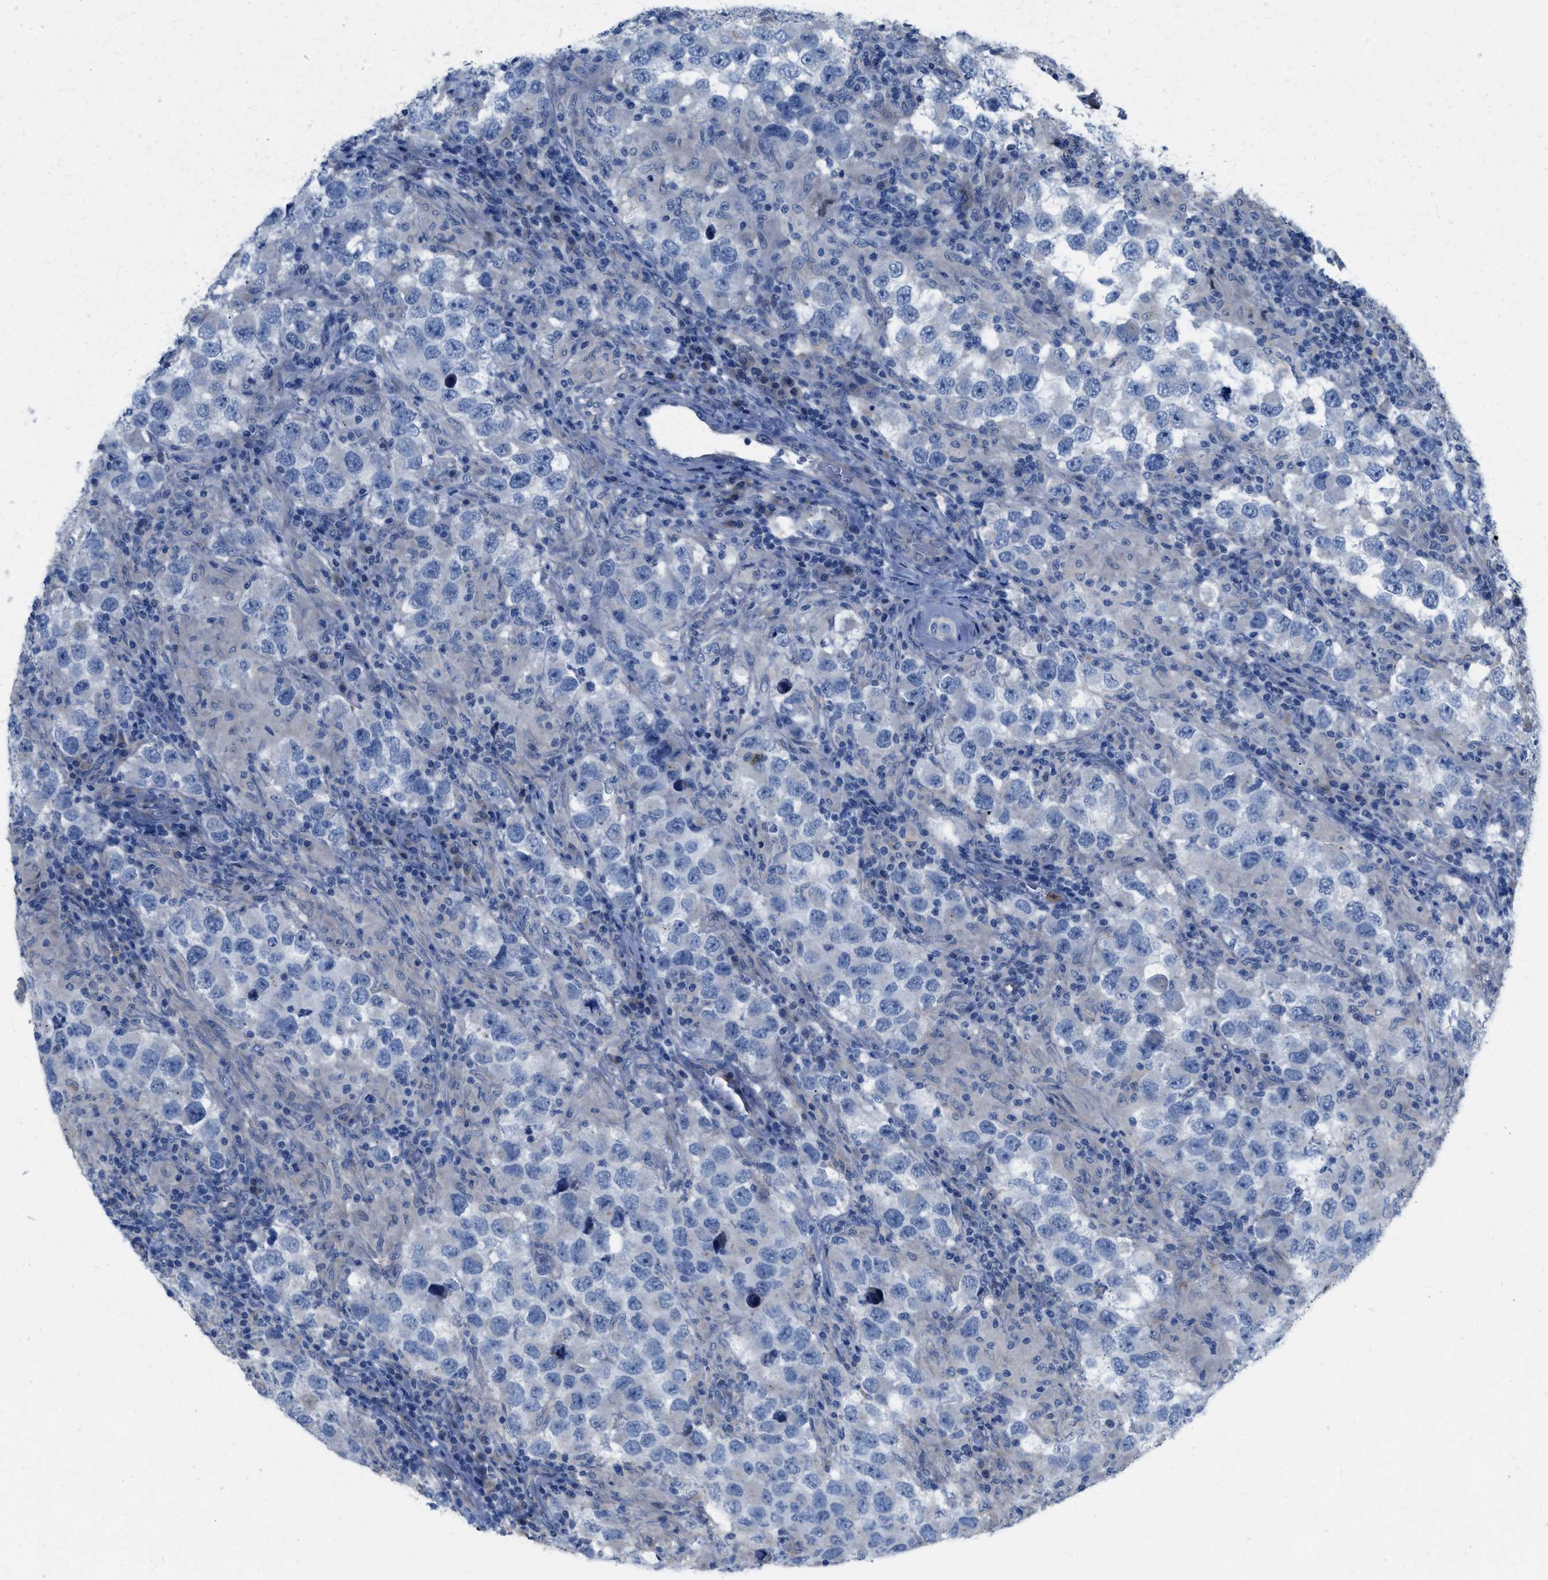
{"staining": {"intensity": "negative", "quantity": "none", "location": "none"}, "tissue": "testis cancer", "cell_type": "Tumor cells", "image_type": "cancer", "snomed": [{"axis": "morphology", "description": "Carcinoma, Embryonal, NOS"}, {"axis": "topography", "description": "Testis"}], "caption": "This is an IHC image of human testis cancer. There is no expression in tumor cells.", "gene": "PLPPR5", "patient": {"sex": "male", "age": 21}}